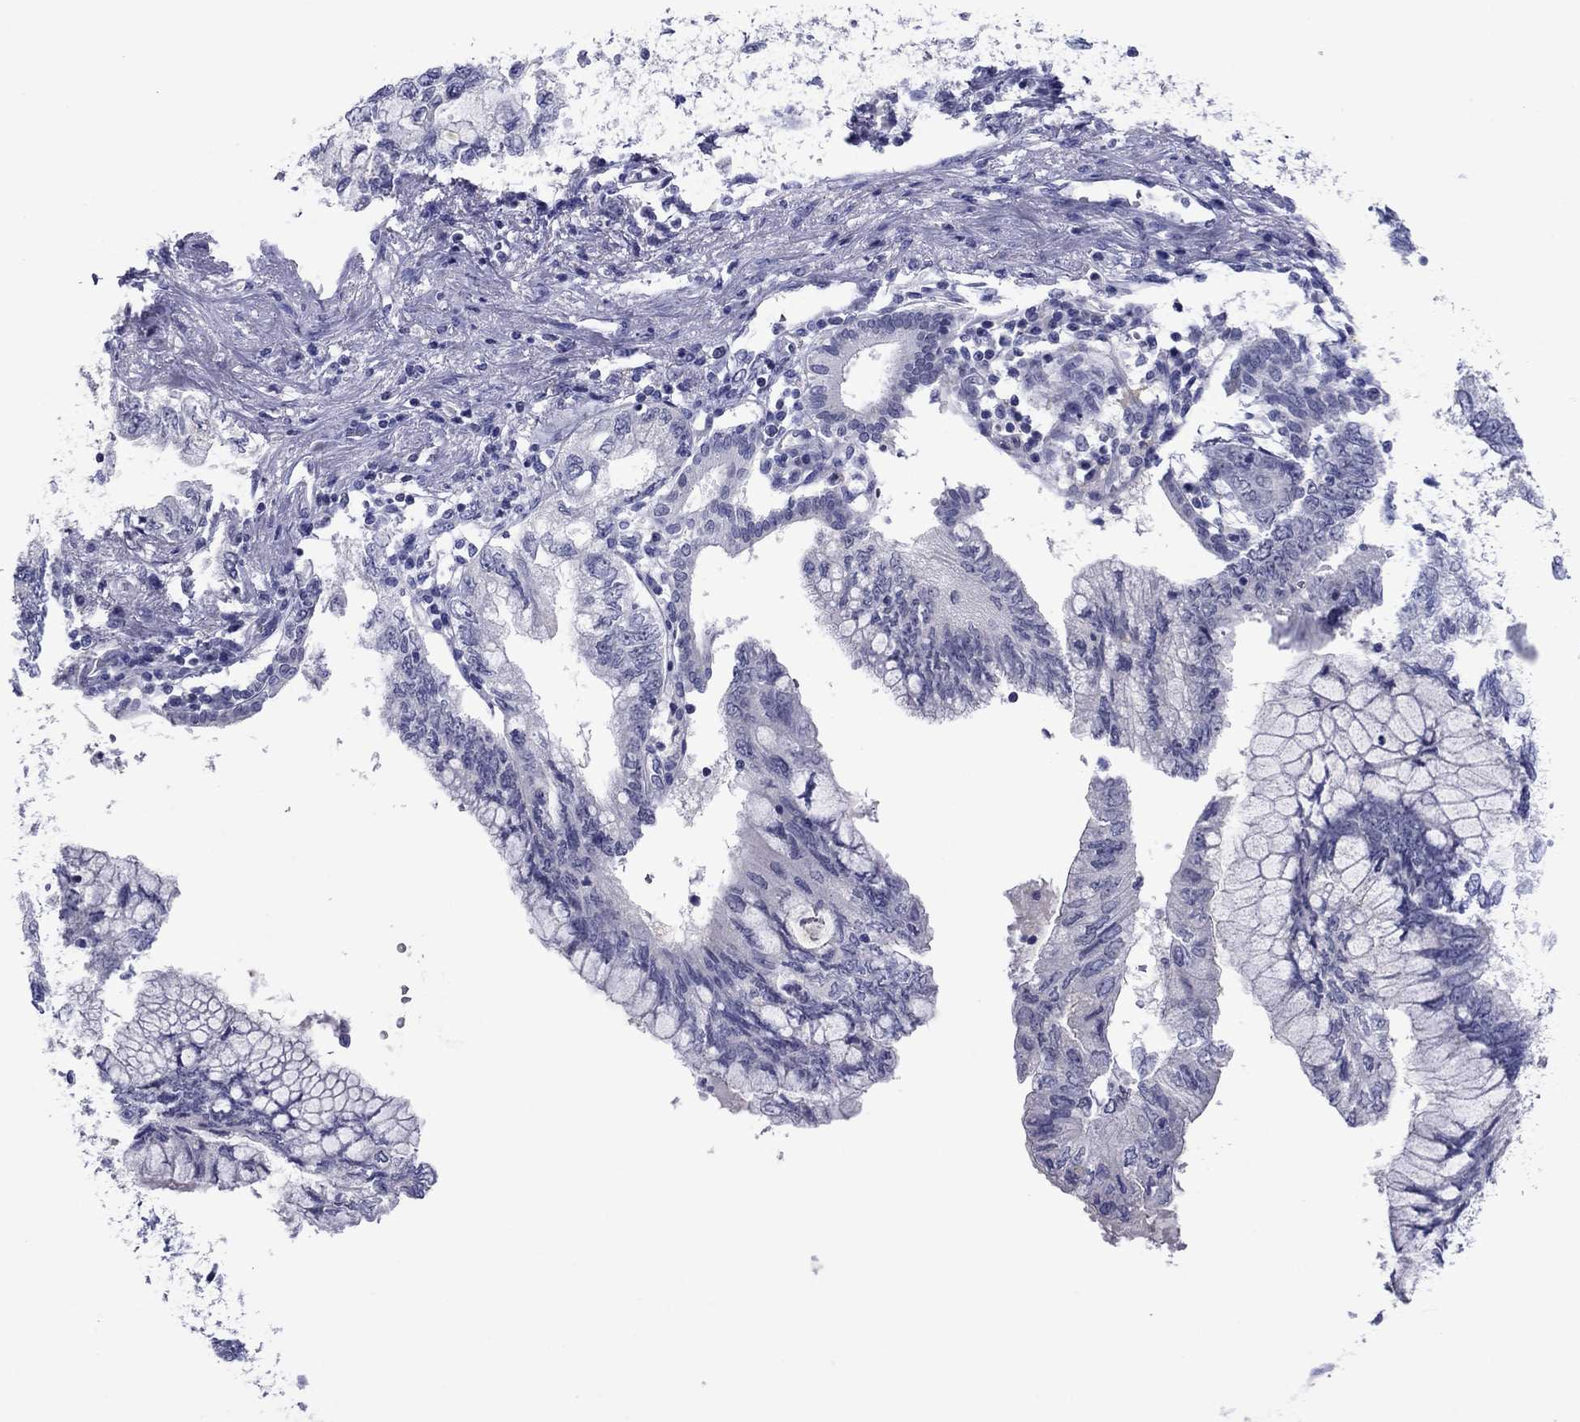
{"staining": {"intensity": "negative", "quantity": "none", "location": "none"}, "tissue": "pancreatic cancer", "cell_type": "Tumor cells", "image_type": "cancer", "snomed": [{"axis": "morphology", "description": "Adenocarcinoma, NOS"}, {"axis": "topography", "description": "Pancreas"}], "caption": "Immunohistochemistry image of neoplastic tissue: adenocarcinoma (pancreatic) stained with DAB shows no significant protein expression in tumor cells.", "gene": "TCFL5", "patient": {"sex": "female", "age": 73}}